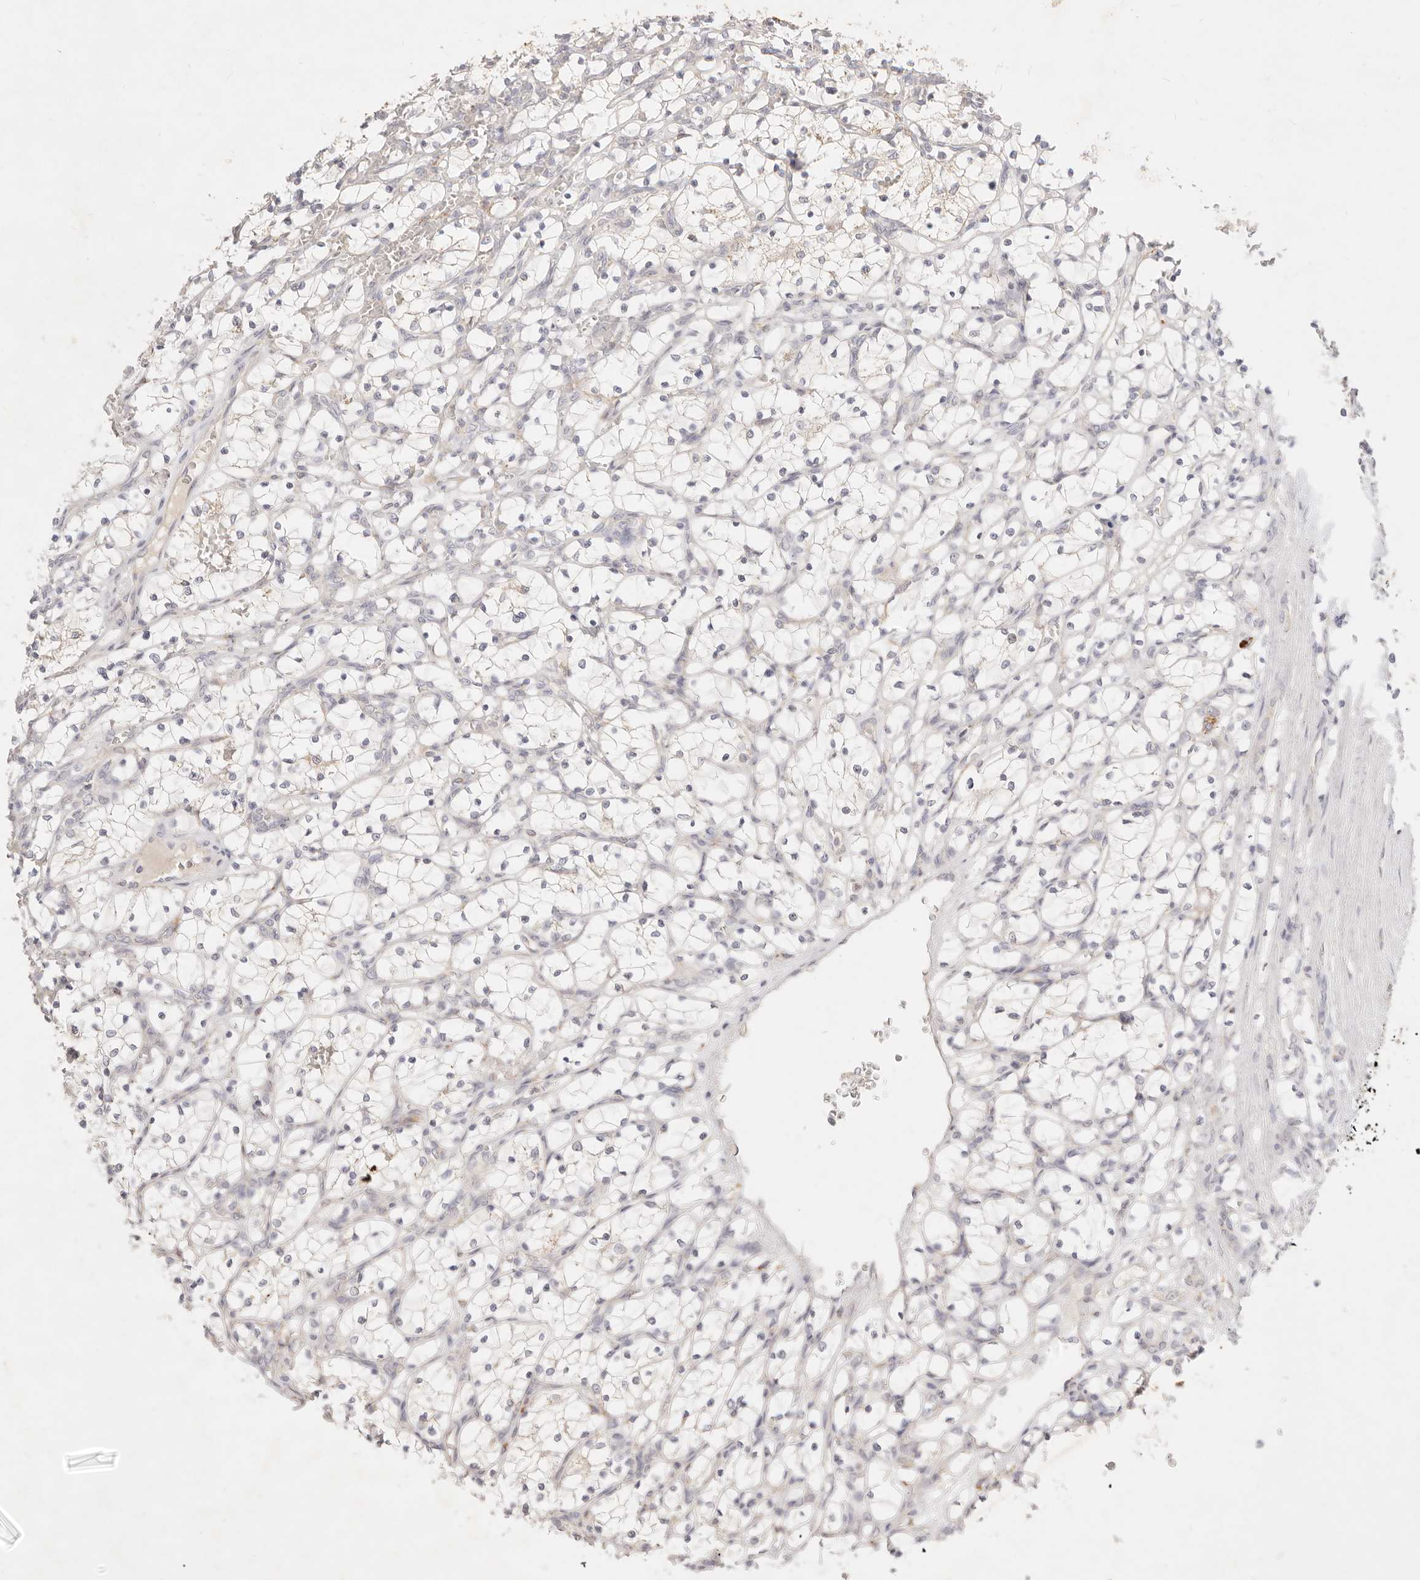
{"staining": {"intensity": "negative", "quantity": "none", "location": "none"}, "tissue": "renal cancer", "cell_type": "Tumor cells", "image_type": "cancer", "snomed": [{"axis": "morphology", "description": "Adenocarcinoma, NOS"}, {"axis": "topography", "description": "Kidney"}], "caption": "Immunohistochemical staining of human renal adenocarcinoma demonstrates no significant expression in tumor cells.", "gene": "ACOX1", "patient": {"sex": "female", "age": 69}}